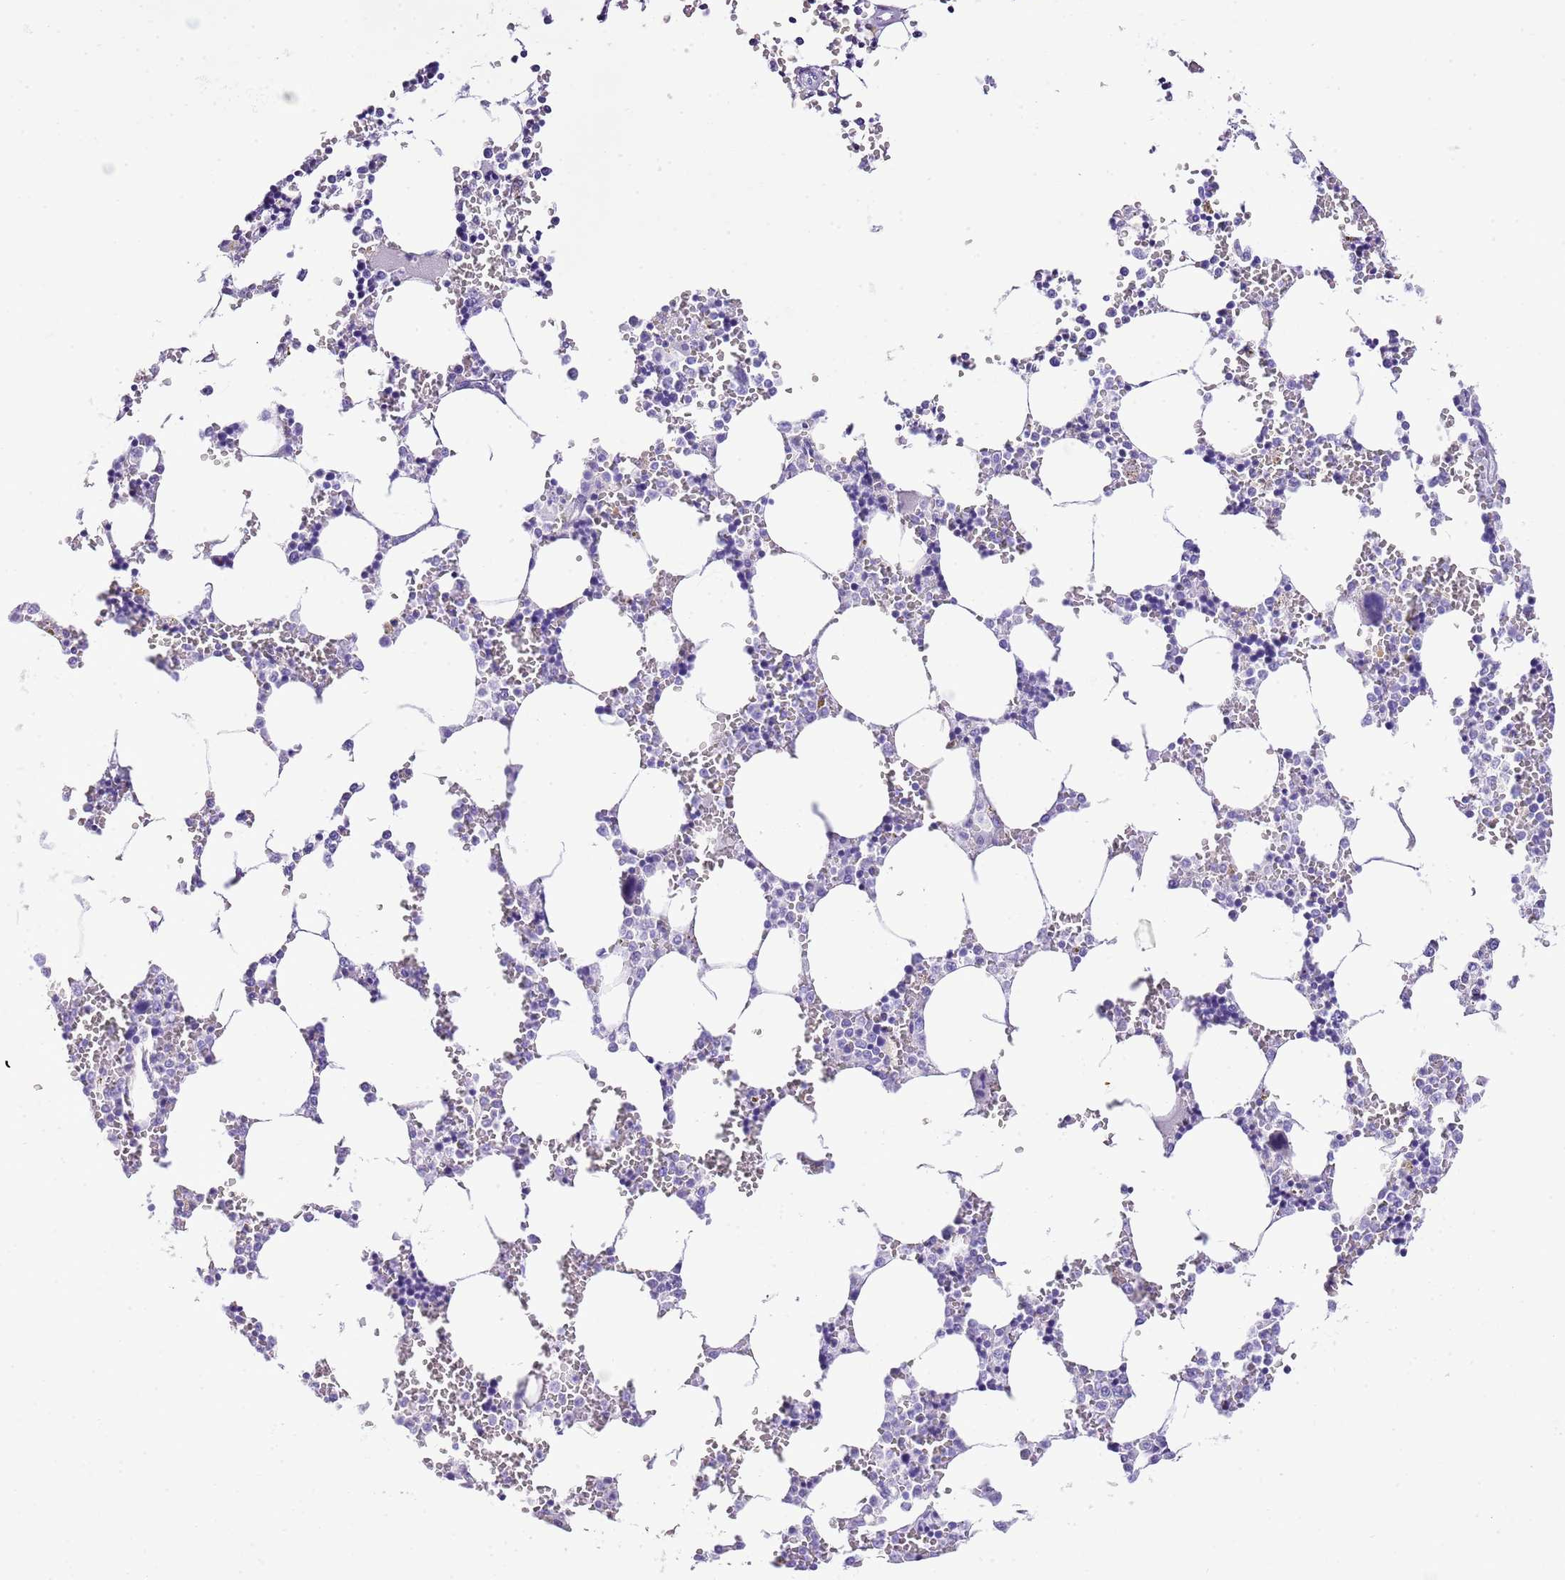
{"staining": {"intensity": "negative", "quantity": "none", "location": "none"}, "tissue": "bone marrow", "cell_type": "Hematopoietic cells", "image_type": "normal", "snomed": [{"axis": "morphology", "description": "Normal tissue, NOS"}, {"axis": "topography", "description": "Bone marrow"}], "caption": "Histopathology image shows no significant protein positivity in hematopoietic cells of normal bone marrow.", "gene": "KCNC1", "patient": {"sex": "male", "age": 64}}